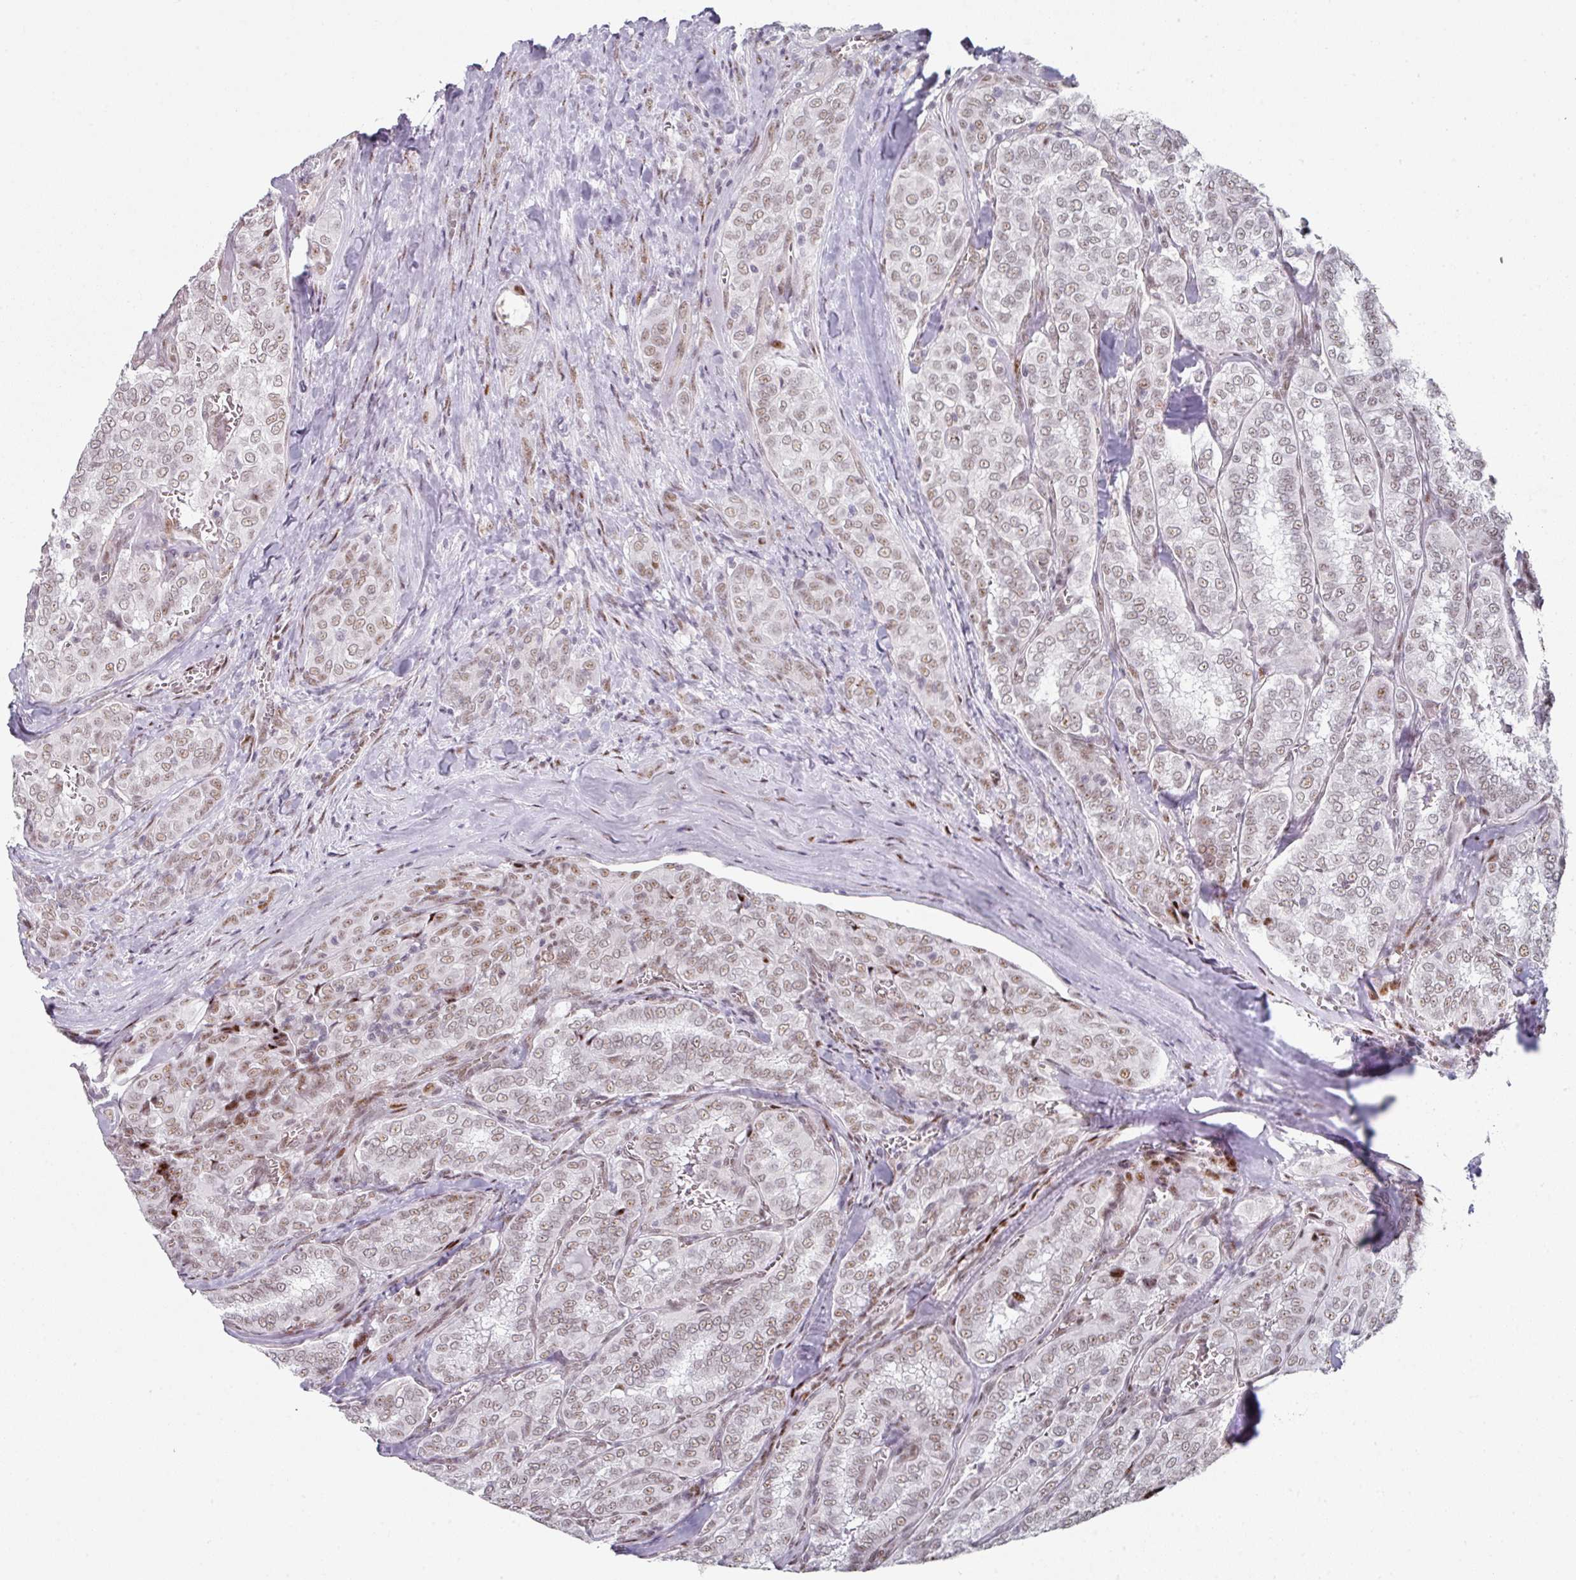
{"staining": {"intensity": "moderate", "quantity": ">75%", "location": "nuclear"}, "tissue": "thyroid cancer", "cell_type": "Tumor cells", "image_type": "cancer", "snomed": [{"axis": "morphology", "description": "Papillary adenocarcinoma, NOS"}, {"axis": "topography", "description": "Thyroid gland"}], "caption": "Moderate nuclear expression is appreciated in about >75% of tumor cells in thyroid cancer (papillary adenocarcinoma).", "gene": "SF3B5", "patient": {"sex": "female", "age": 30}}